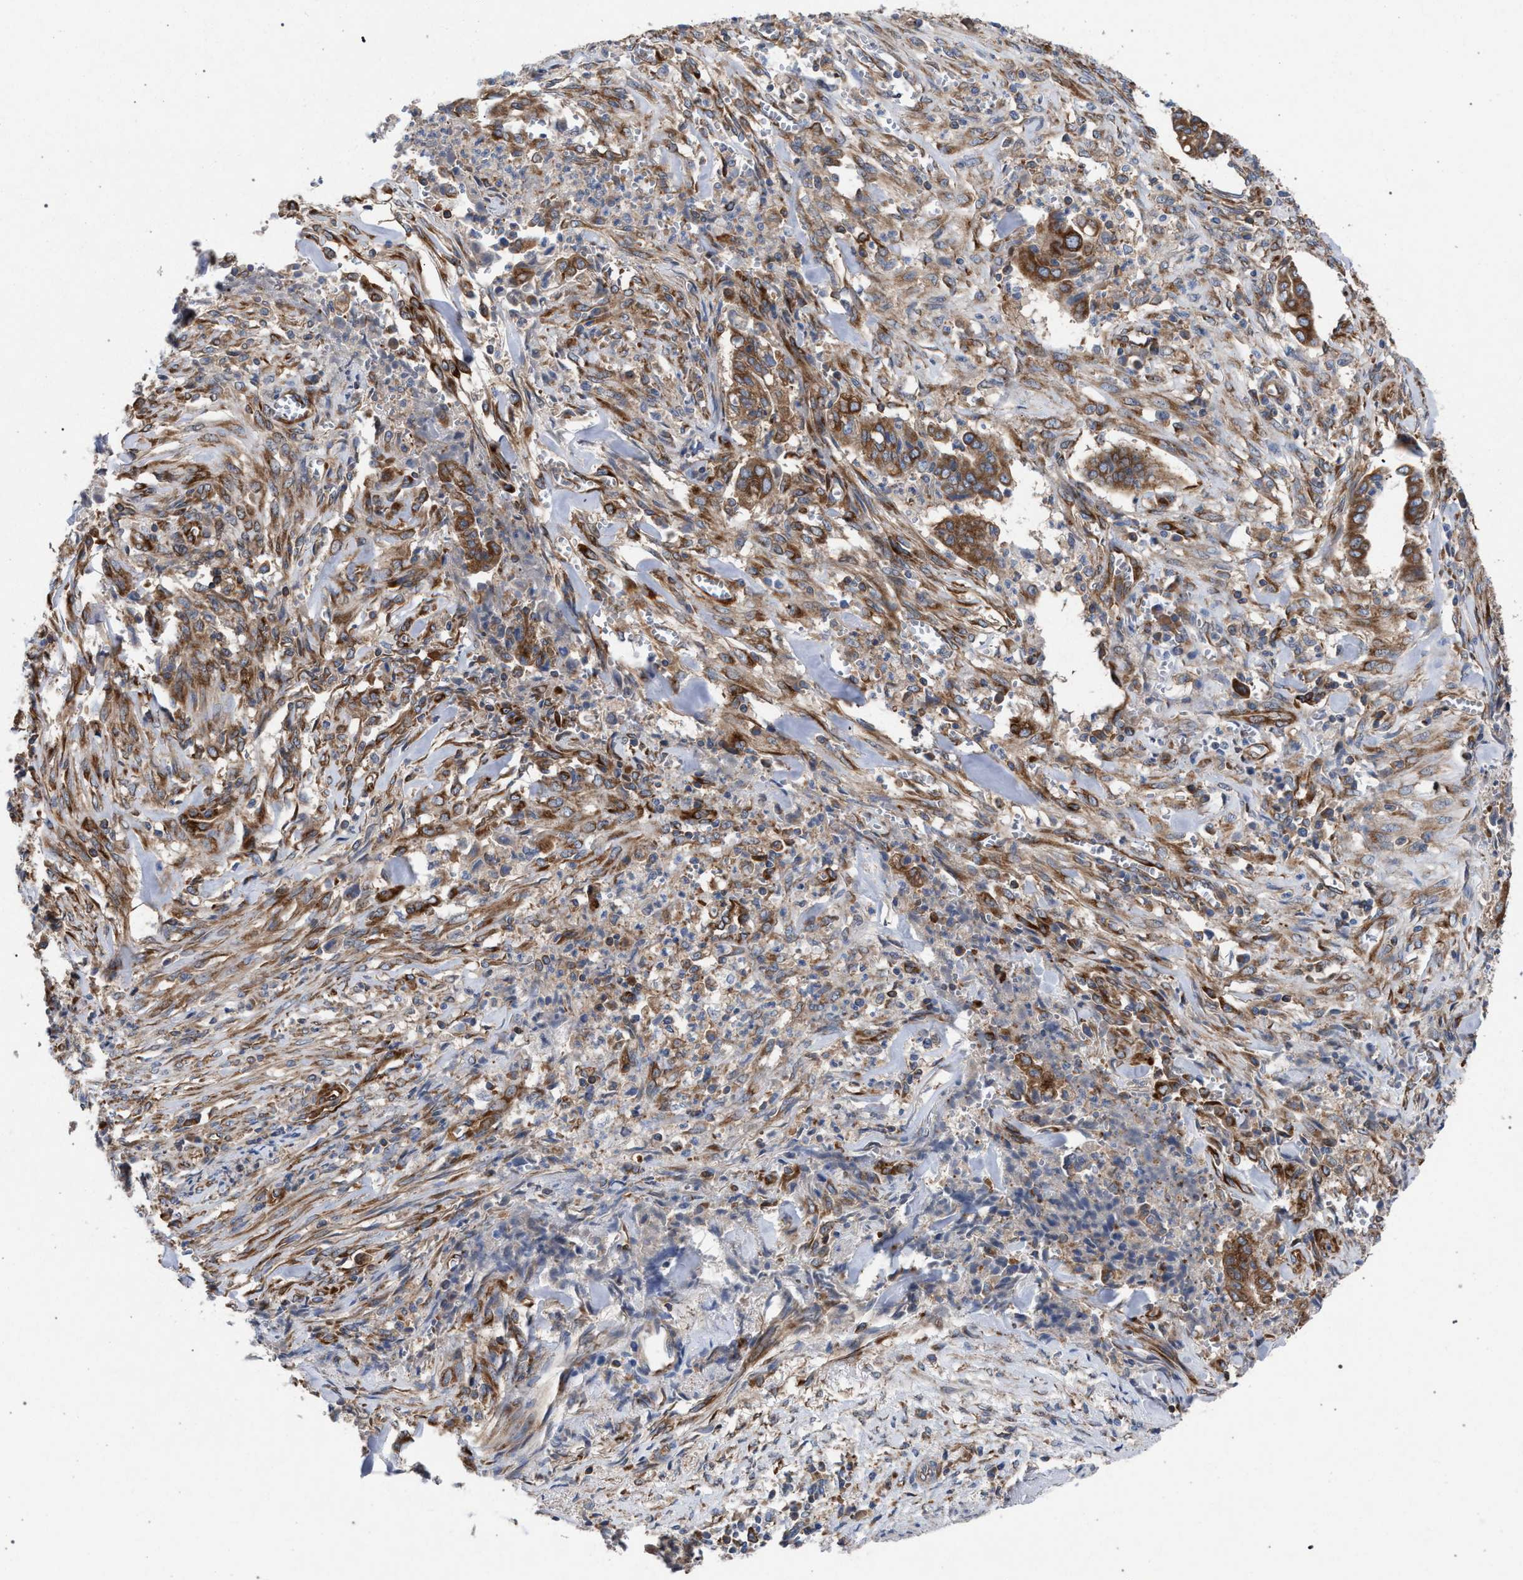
{"staining": {"intensity": "moderate", "quantity": ">75%", "location": "cytoplasmic/membranous"}, "tissue": "cervical cancer", "cell_type": "Tumor cells", "image_type": "cancer", "snomed": [{"axis": "morphology", "description": "Adenocarcinoma, NOS"}, {"axis": "topography", "description": "Cervix"}], "caption": "Protein expression analysis of cervical cancer (adenocarcinoma) demonstrates moderate cytoplasmic/membranous positivity in approximately >75% of tumor cells.", "gene": "CDR2L", "patient": {"sex": "female", "age": 44}}